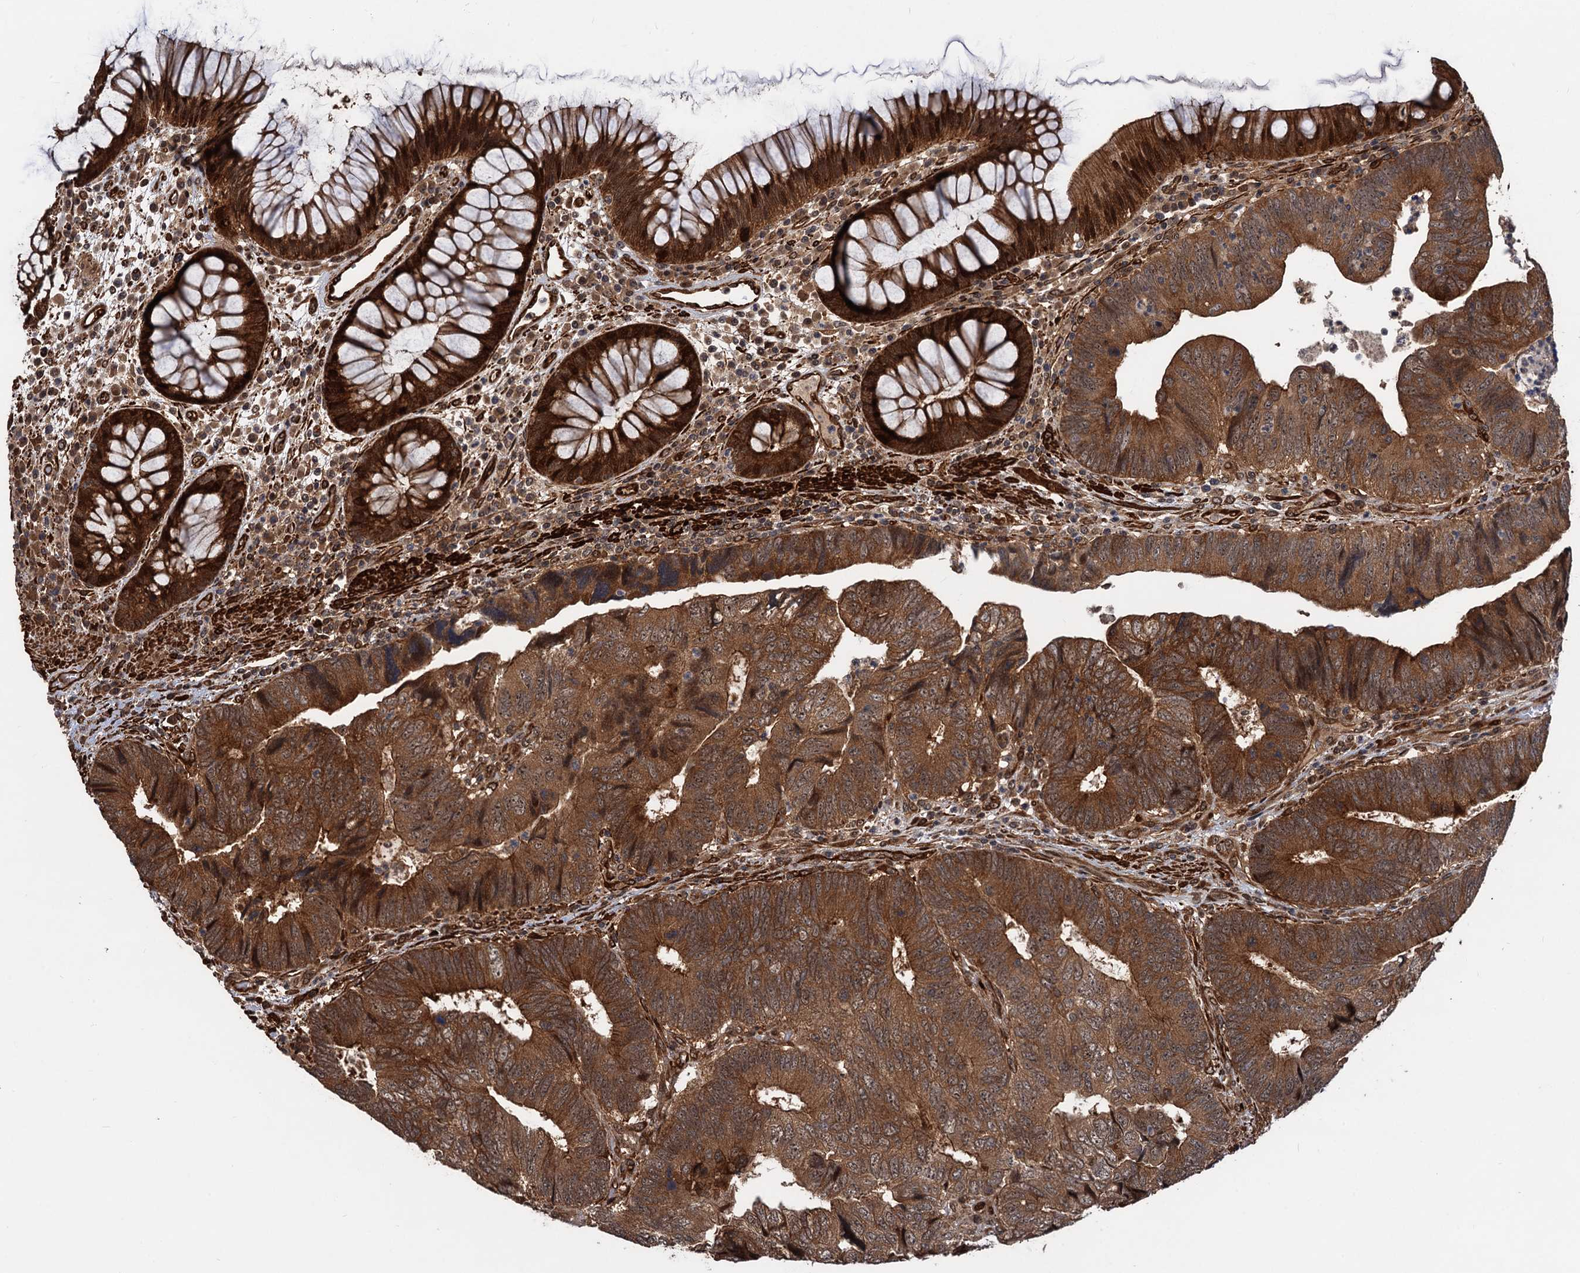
{"staining": {"intensity": "strong", "quantity": ">75%", "location": "cytoplasmic/membranous"}, "tissue": "colorectal cancer", "cell_type": "Tumor cells", "image_type": "cancer", "snomed": [{"axis": "morphology", "description": "Adenocarcinoma, NOS"}, {"axis": "topography", "description": "Colon"}], "caption": "This is an image of immunohistochemistry (IHC) staining of colorectal cancer, which shows strong expression in the cytoplasmic/membranous of tumor cells.", "gene": "SNRNP25", "patient": {"sex": "female", "age": 67}}